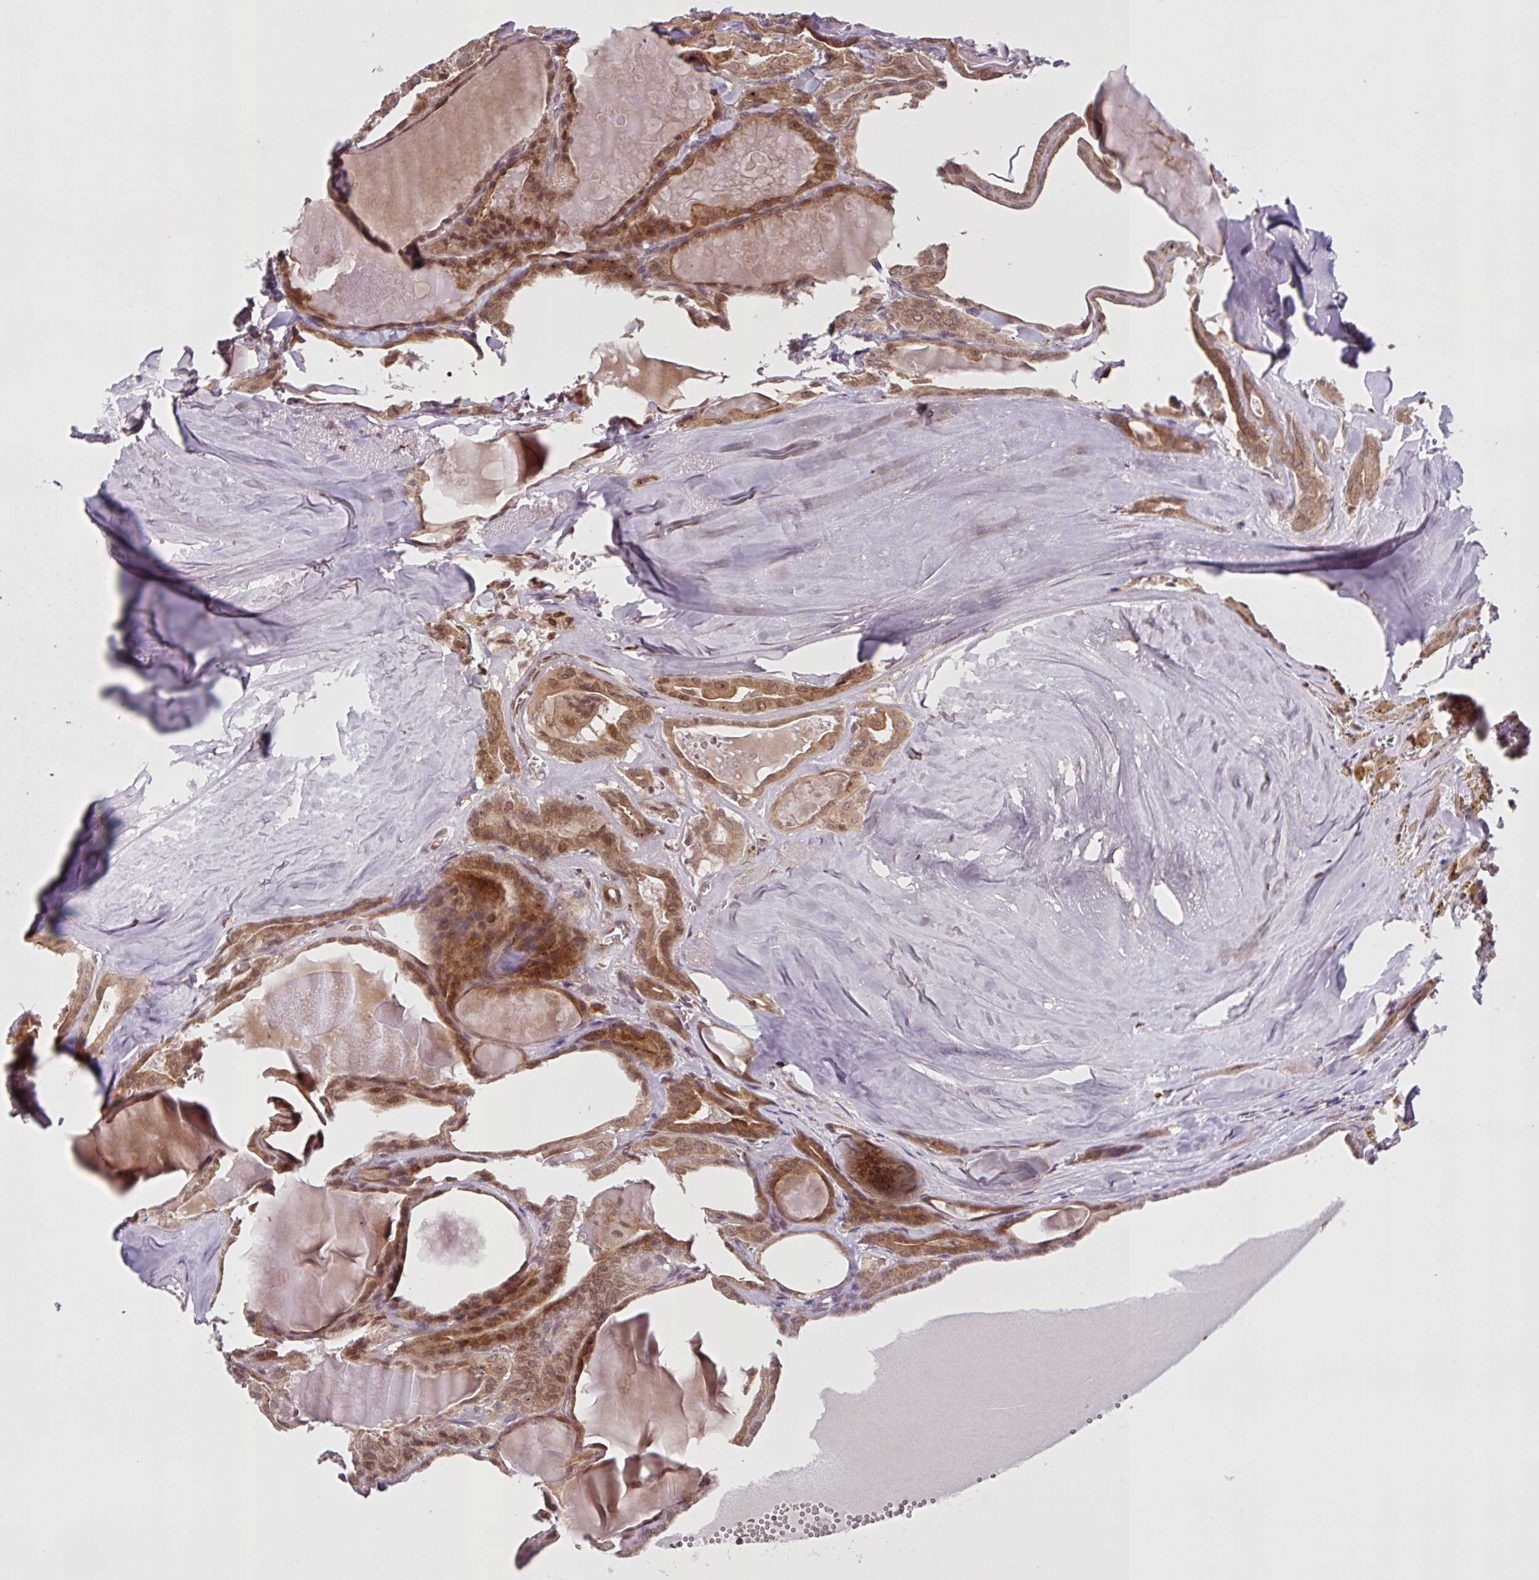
{"staining": {"intensity": "moderate", "quantity": ">75%", "location": "cytoplasmic/membranous,nuclear"}, "tissue": "thyroid cancer", "cell_type": "Tumor cells", "image_type": "cancer", "snomed": [{"axis": "morphology", "description": "Papillary adenocarcinoma, NOS"}, {"axis": "topography", "description": "Thyroid gland"}], "caption": "Brown immunohistochemical staining in human thyroid papillary adenocarcinoma reveals moderate cytoplasmic/membranous and nuclear positivity in about >75% of tumor cells.", "gene": "CAMLG", "patient": {"sex": "male", "age": 52}}